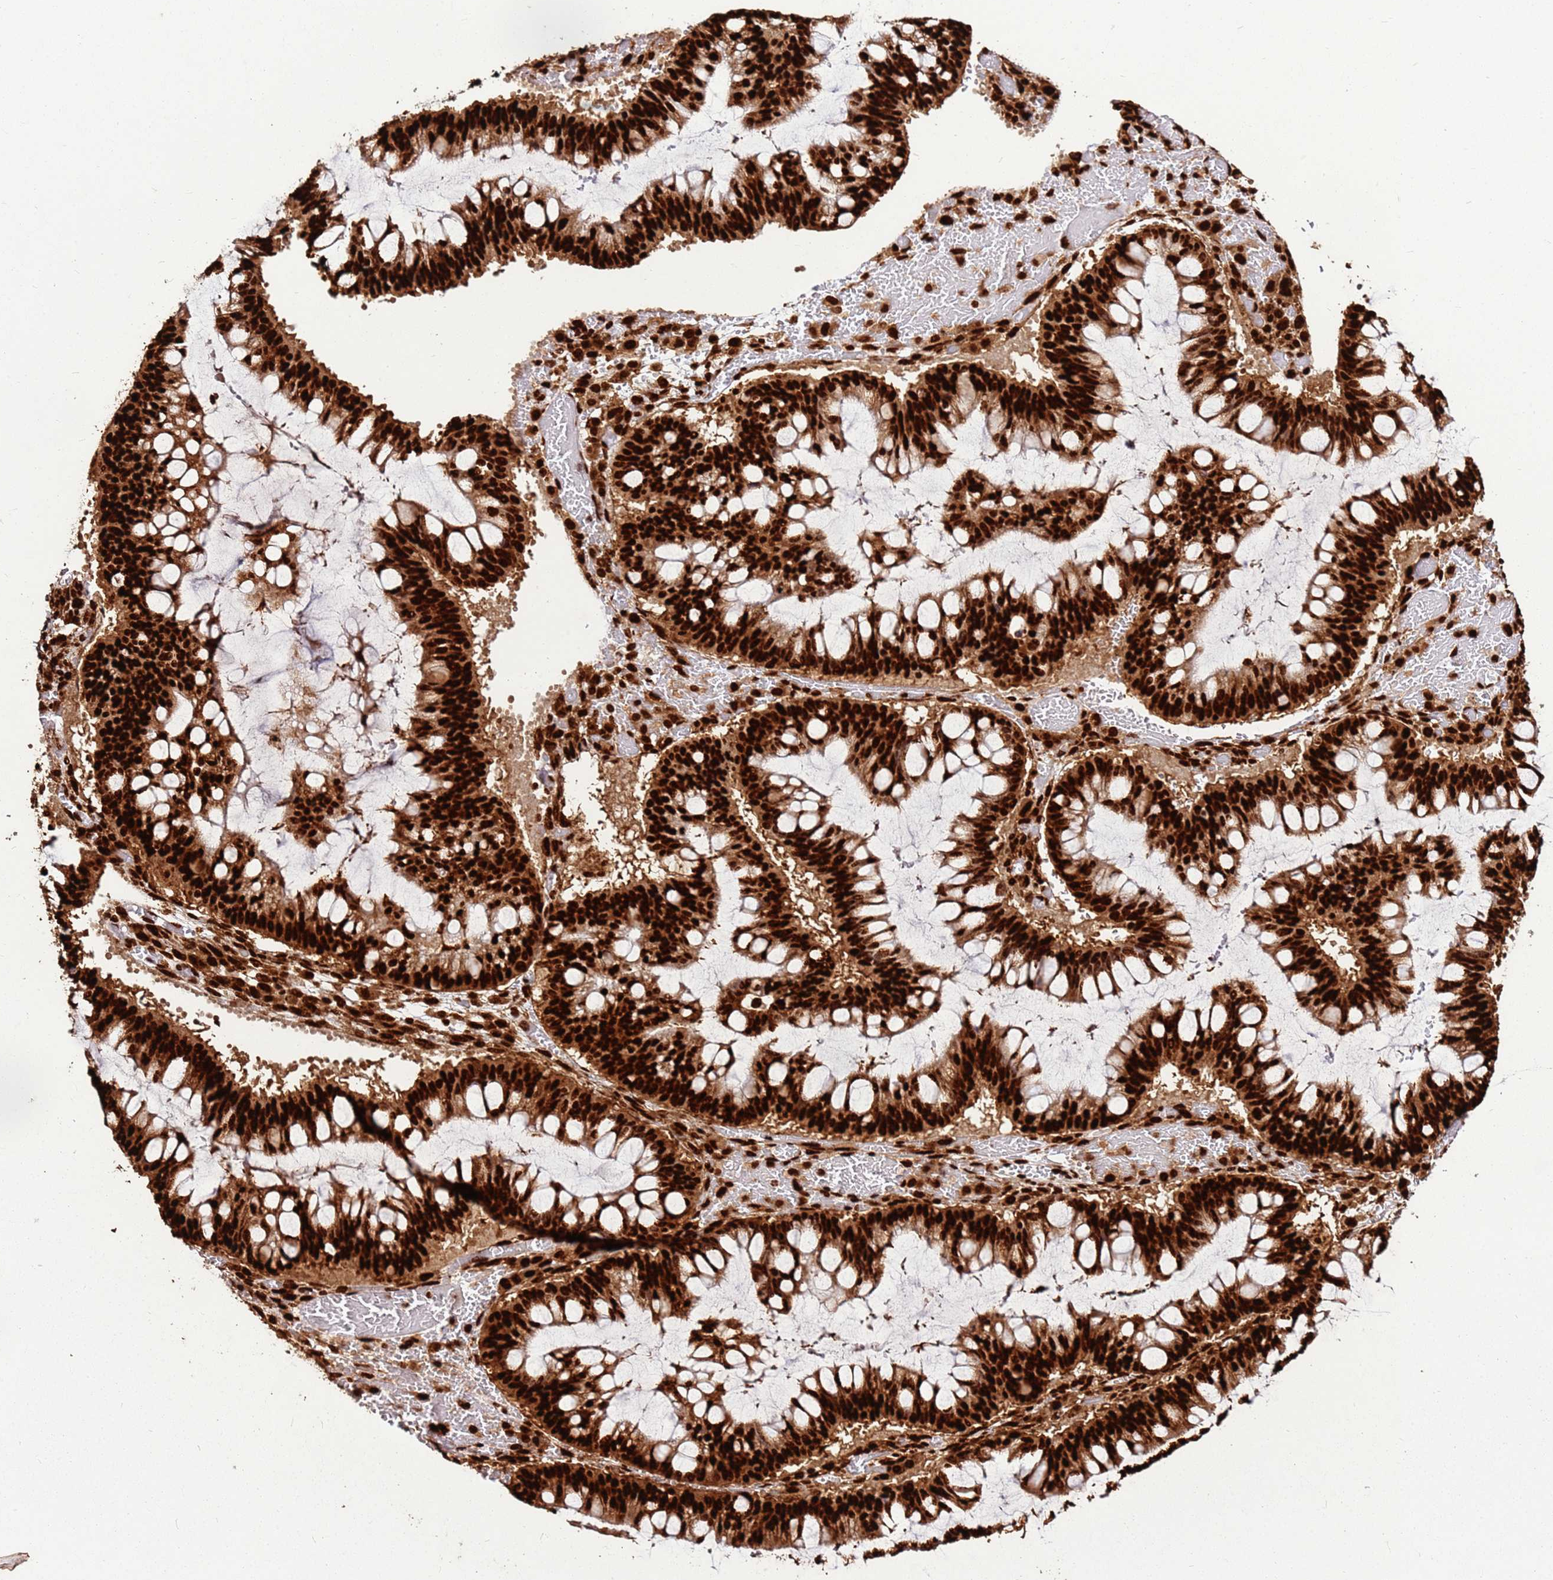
{"staining": {"intensity": "strong", "quantity": ">75%", "location": "nuclear"}, "tissue": "ovarian cancer", "cell_type": "Tumor cells", "image_type": "cancer", "snomed": [{"axis": "morphology", "description": "Cystadenocarcinoma, mucinous, NOS"}, {"axis": "topography", "description": "Ovary"}], "caption": "Human ovarian cancer stained with a brown dye exhibits strong nuclear positive positivity in about >75% of tumor cells.", "gene": "HNRNPAB", "patient": {"sex": "female", "age": 73}}